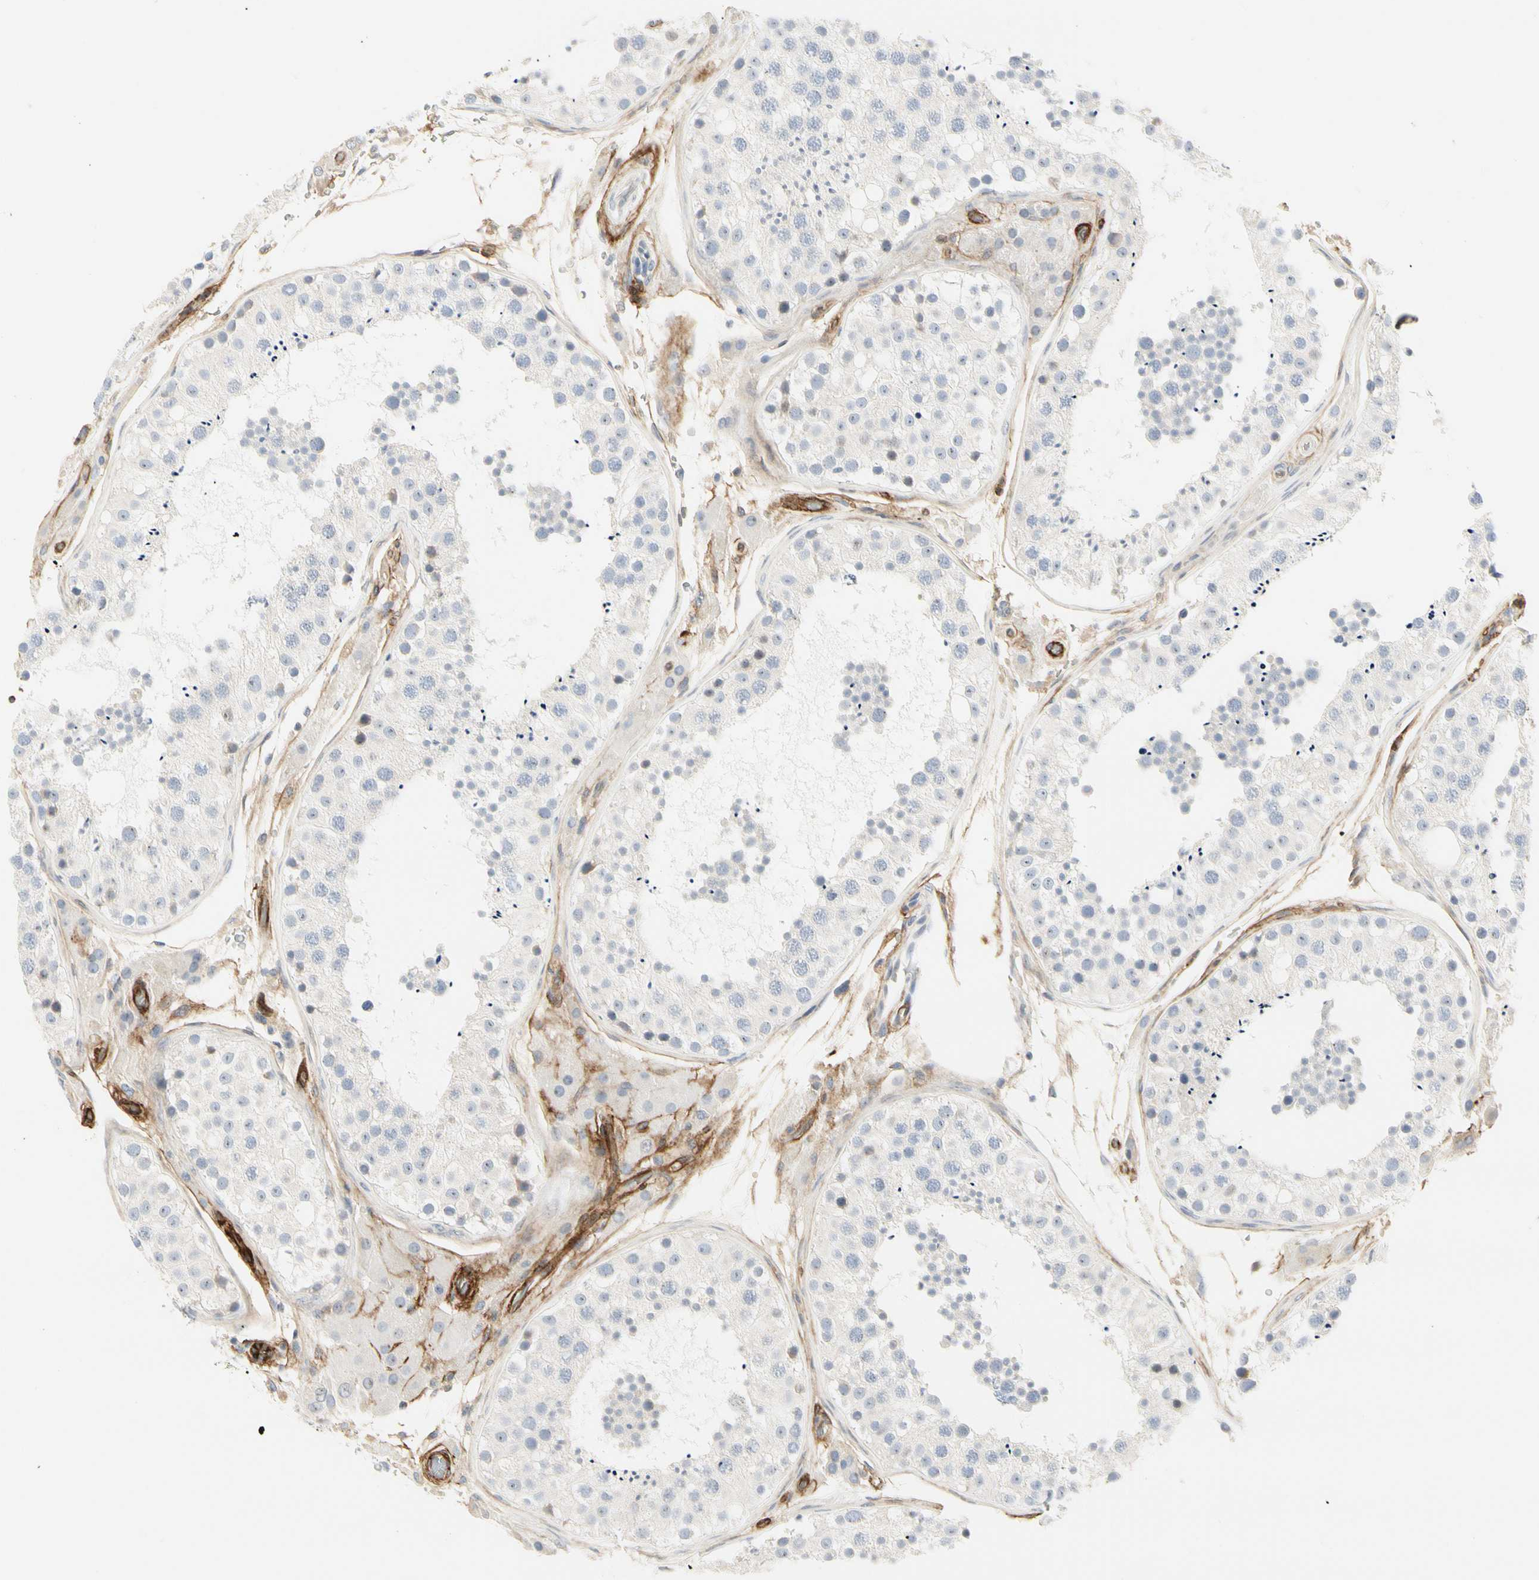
{"staining": {"intensity": "negative", "quantity": "none", "location": "none"}, "tissue": "testis", "cell_type": "Cells in seminiferous ducts", "image_type": "normal", "snomed": [{"axis": "morphology", "description": "Normal tissue, NOS"}, {"axis": "topography", "description": "Testis"}, {"axis": "topography", "description": "Epididymis"}], "caption": "Immunohistochemical staining of normal human testis exhibits no significant positivity in cells in seminiferous ducts.", "gene": "GGT5", "patient": {"sex": "male", "age": 26}}